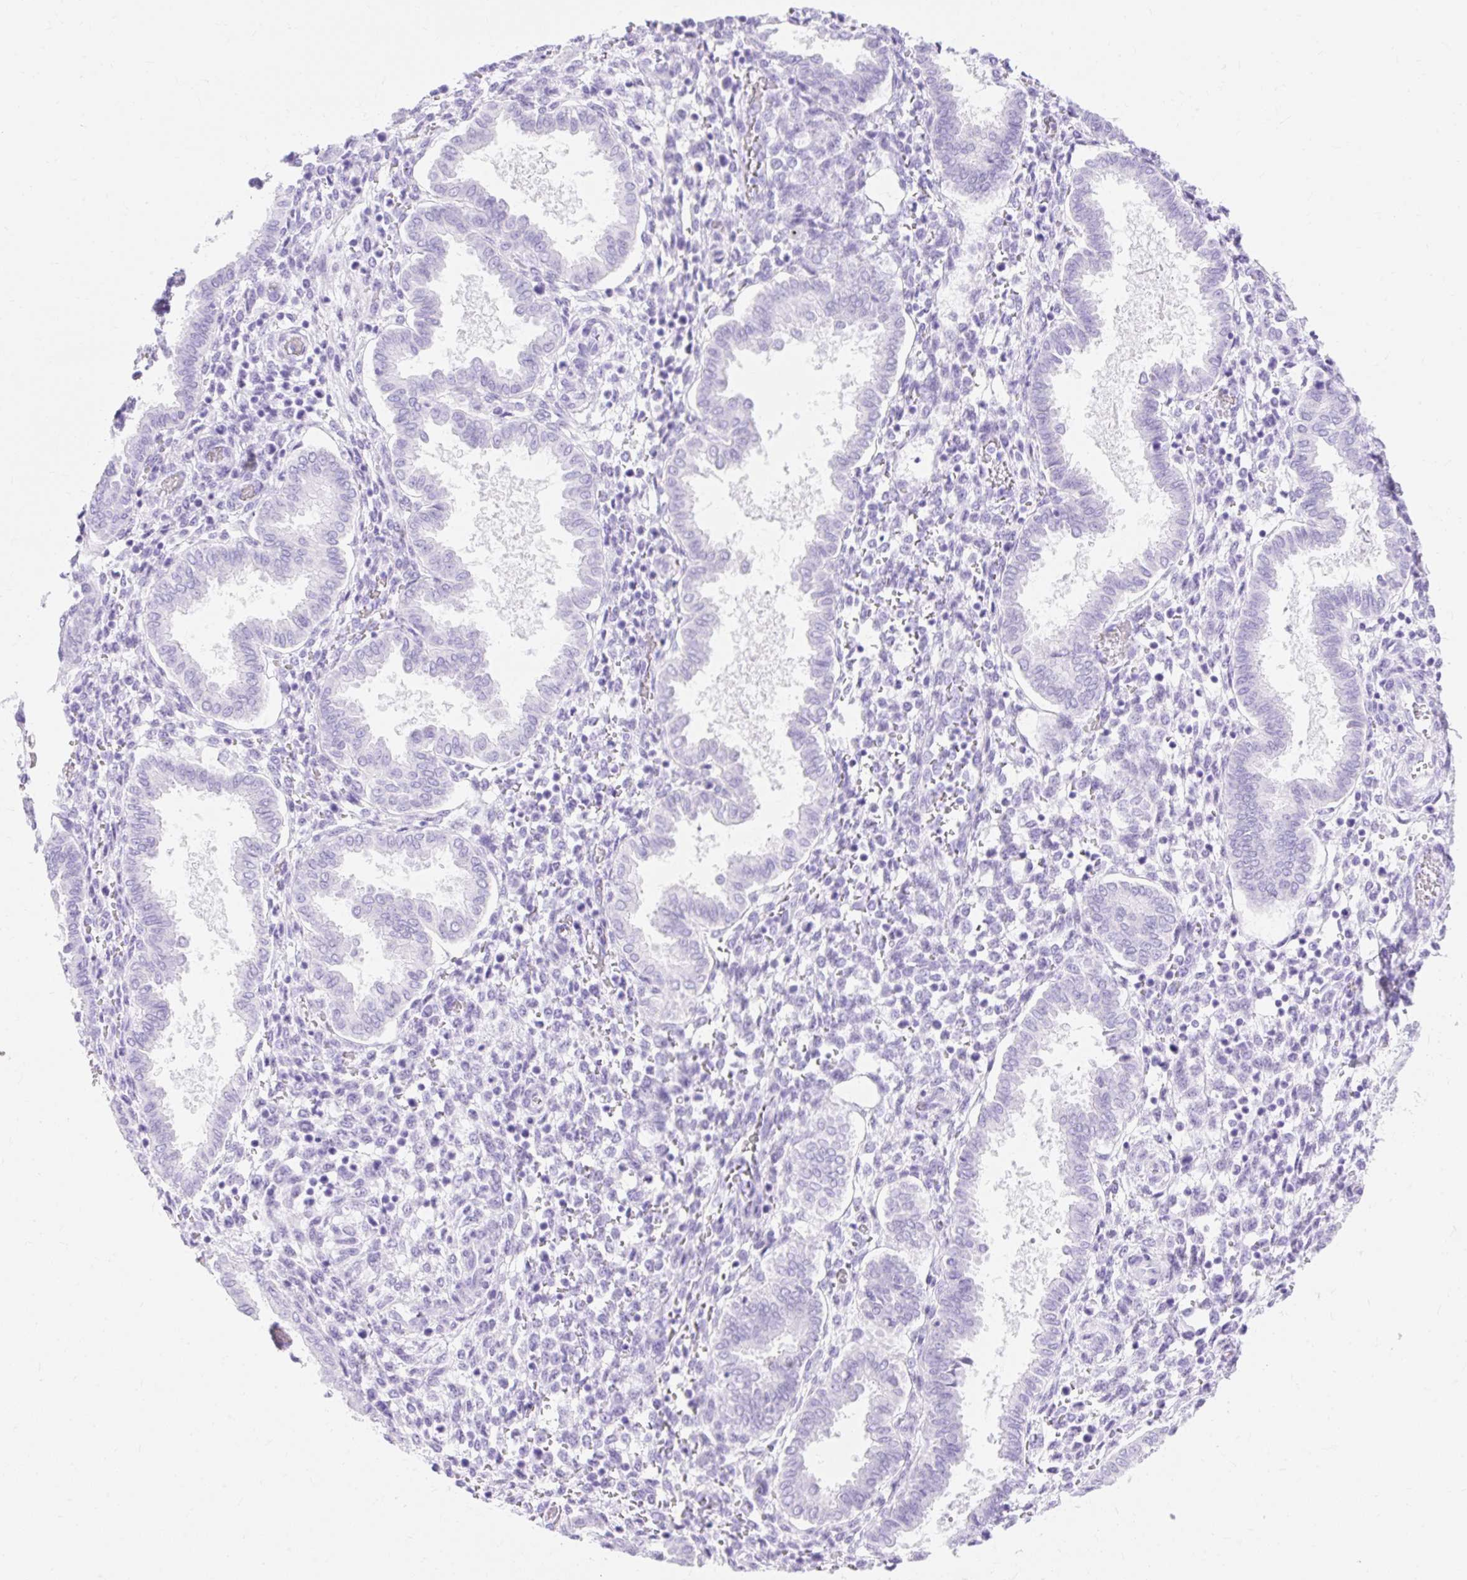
{"staining": {"intensity": "negative", "quantity": "none", "location": "none"}, "tissue": "endometrium", "cell_type": "Cells in endometrial stroma", "image_type": "normal", "snomed": [{"axis": "morphology", "description": "Normal tissue, NOS"}, {"axis": "topography", "description": "Endometrium"}], "caption": "IHC image of normal endometrium: human endometrium stained with DAB demonstrates no significant protein staining in cells in endometrial stroma.", "gene": "MBP", "patient": {"sex": "female", "age": 24}}